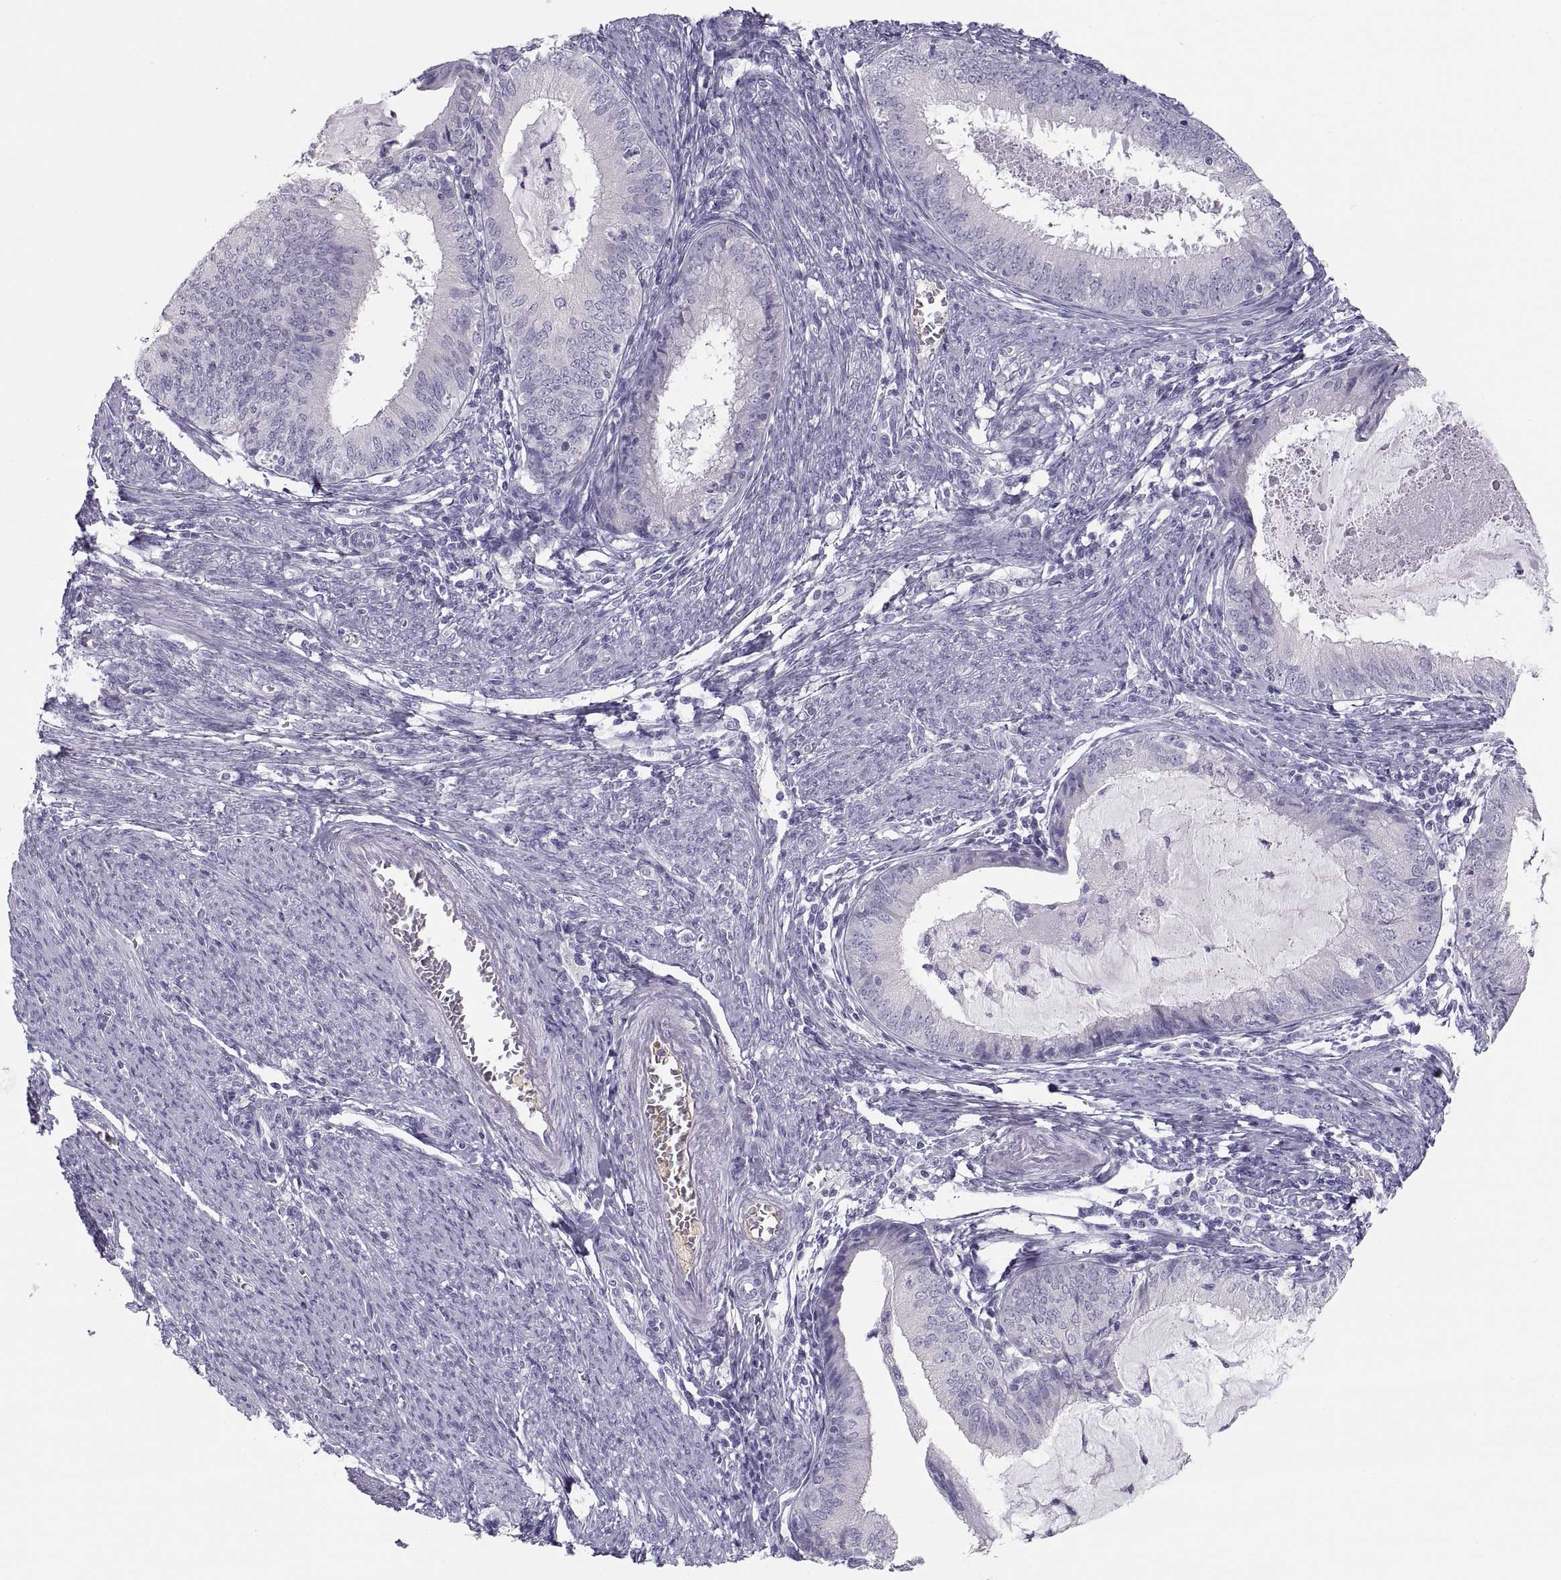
{"staining": {"intensity": "negative", "quantity": "none", "location": "none"}, "tissue": "endometrial cancer", "cell_type": "Tumor cells", "image_type": "cancer", "snomed": [{"axis": "morphology", "description": "Adenocarcinoma, NOS"}, {"axis": "topography", "description": "Endometrium"}], "caption": "IHC of human adenocarcinoma (endometrial) demonstrates no positivity in tumor cells.", "gene": "MAGEB2", "patient": {"sex": "female", "age": 57}}